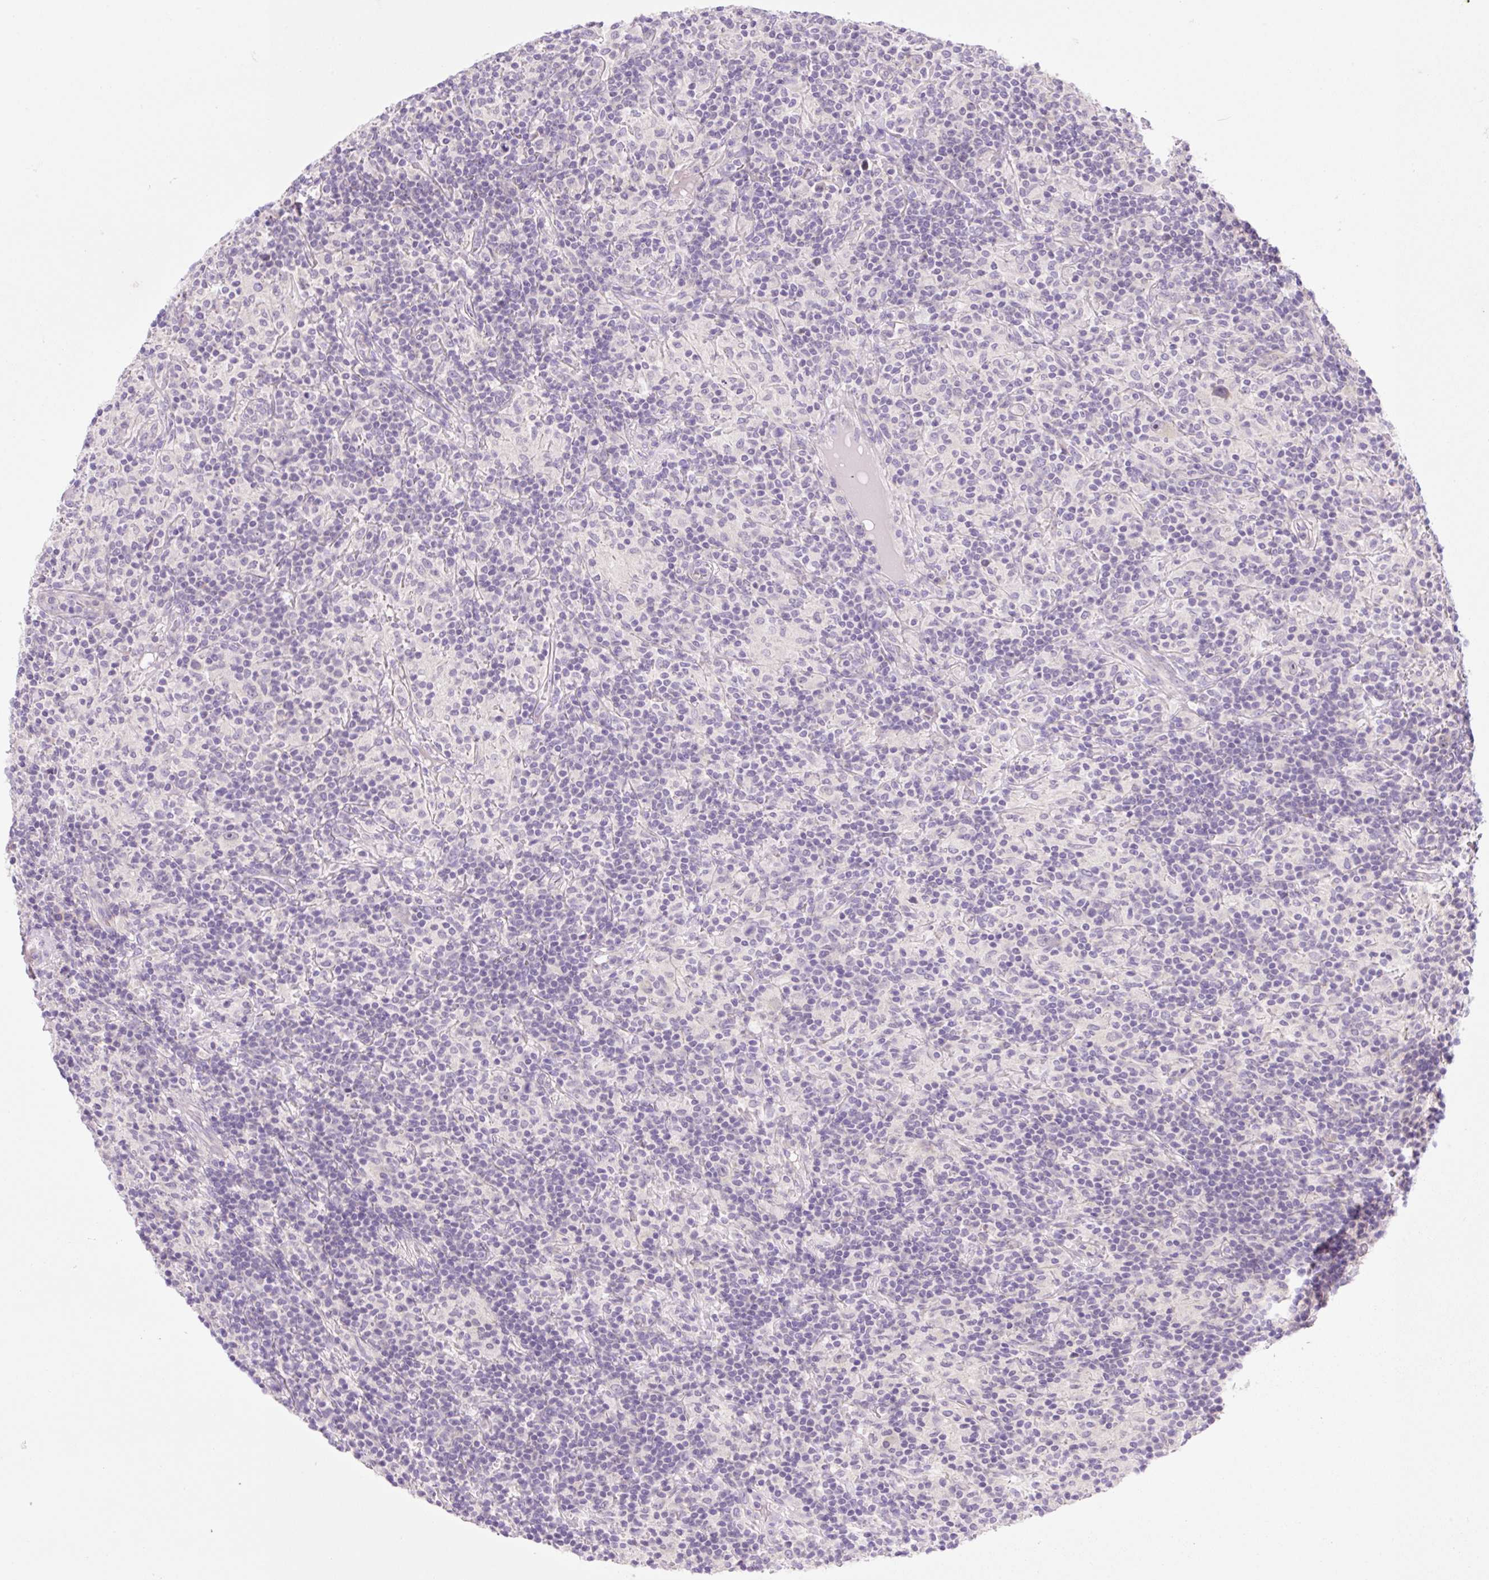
{"staining": {"intensity": "negative", "quantity": "none", "location": "none"}, "tissue": "lymphoma", "cell_type": "Tumor cells", "image_type": "cancer", "snomed": [{"axis": "morphology", "description": "Hodgkin's disease, NOS"}, {"axis": "topography", "description": "Lymph node"}], "caption": "There is no significant expression in tumor cells of lymphoma. (Brightfield microscopy of DAB IHC at high magnification).", "gene": "CELF6", "patient": {"sex": "male", "age": 70}}